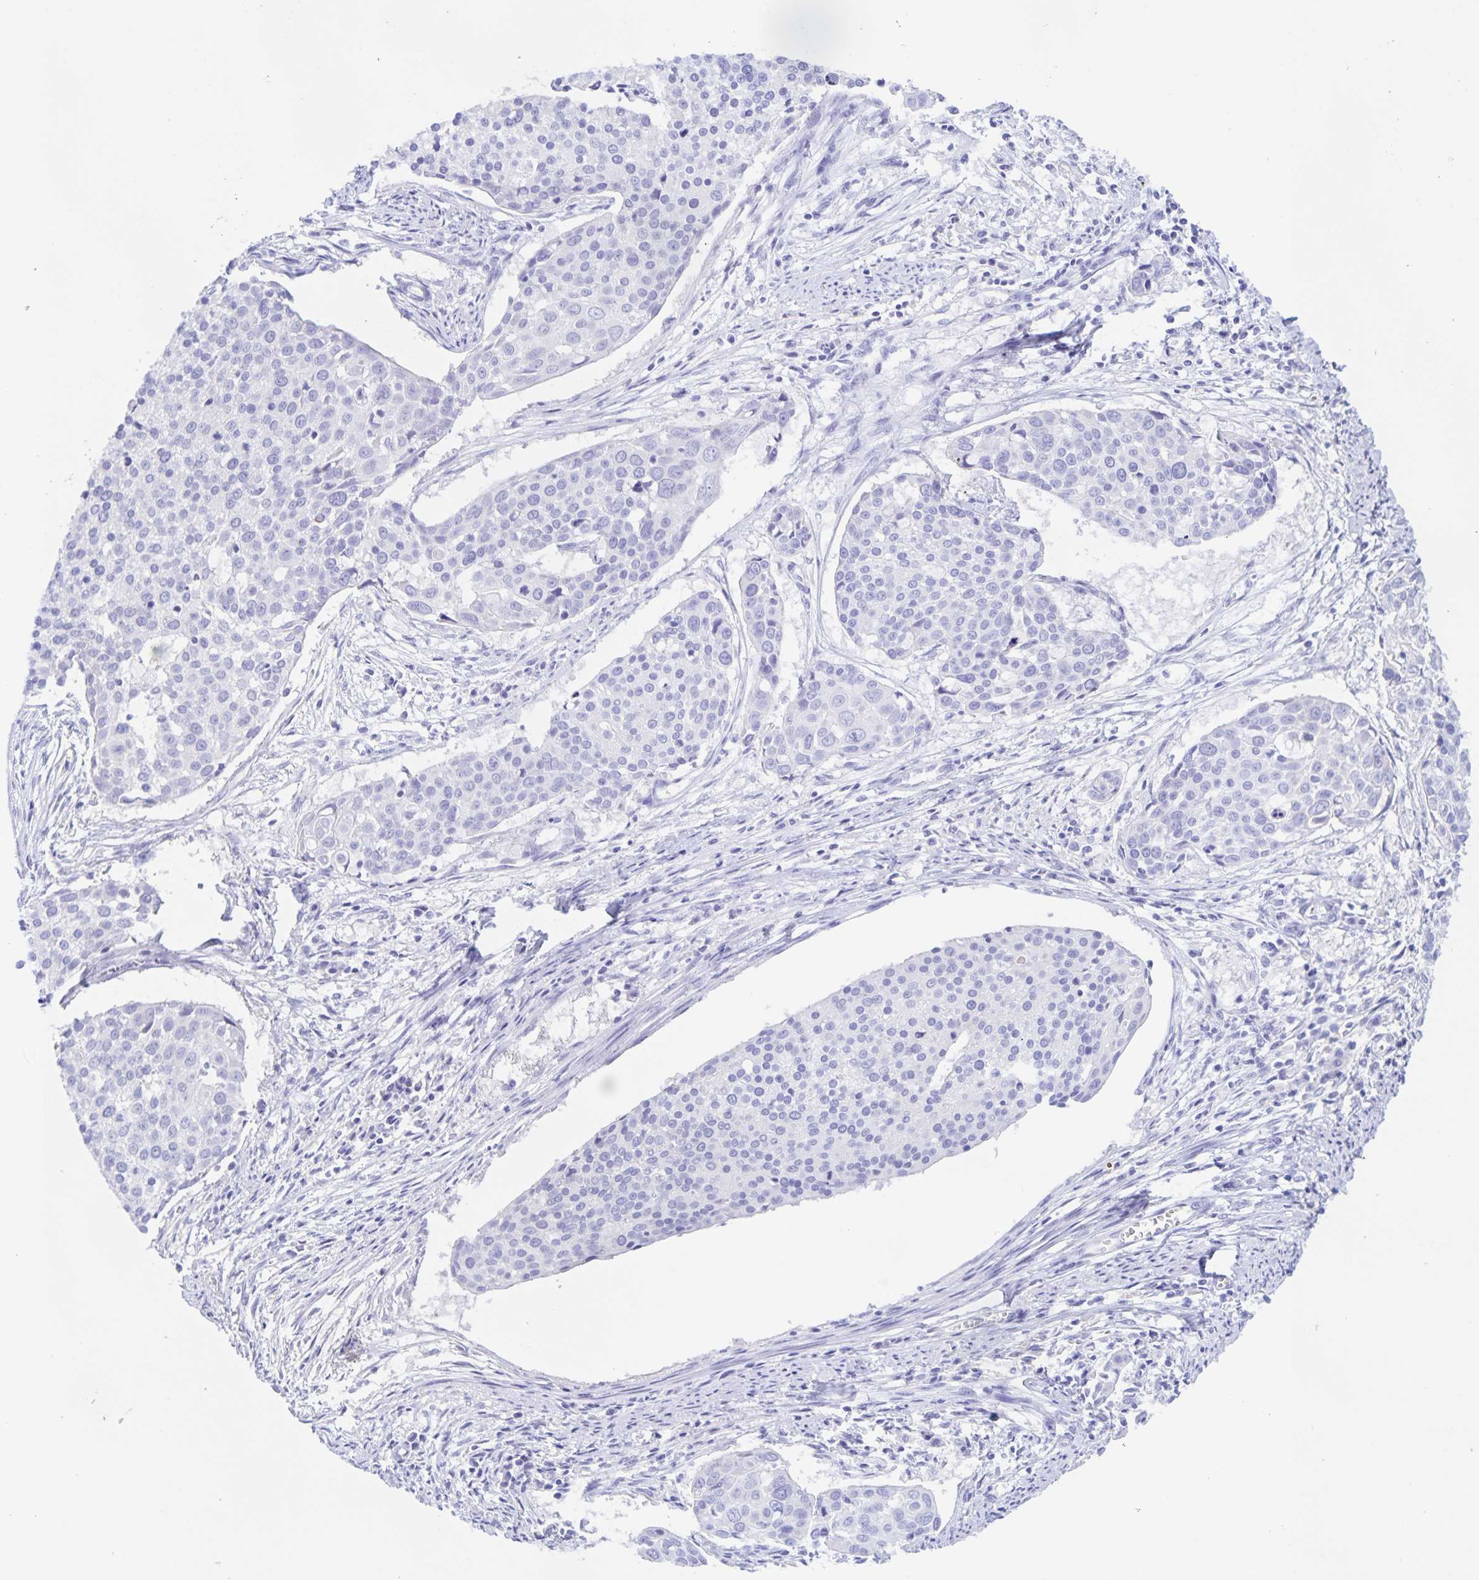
{"staining": {"intensity": "negative", "quantity": "none", "location": "none"}, "tissue": "cervical cancer", "cell_type": "Tumor cells", "image_type": "cancer", "snomed": [{"axis": "morphology", "description": "Squamous cell carcinoma, NOS"}, {"axis": "topography", "description": "Cervix"}], "caption": "This is an immunohistochemistry (IHC) image of human cervical cancer (squamous cell carcinoma). There is no positivity in tumor cells.", "gene": "CATSPER4", "patient": {"sex": "female", "age": 39}}